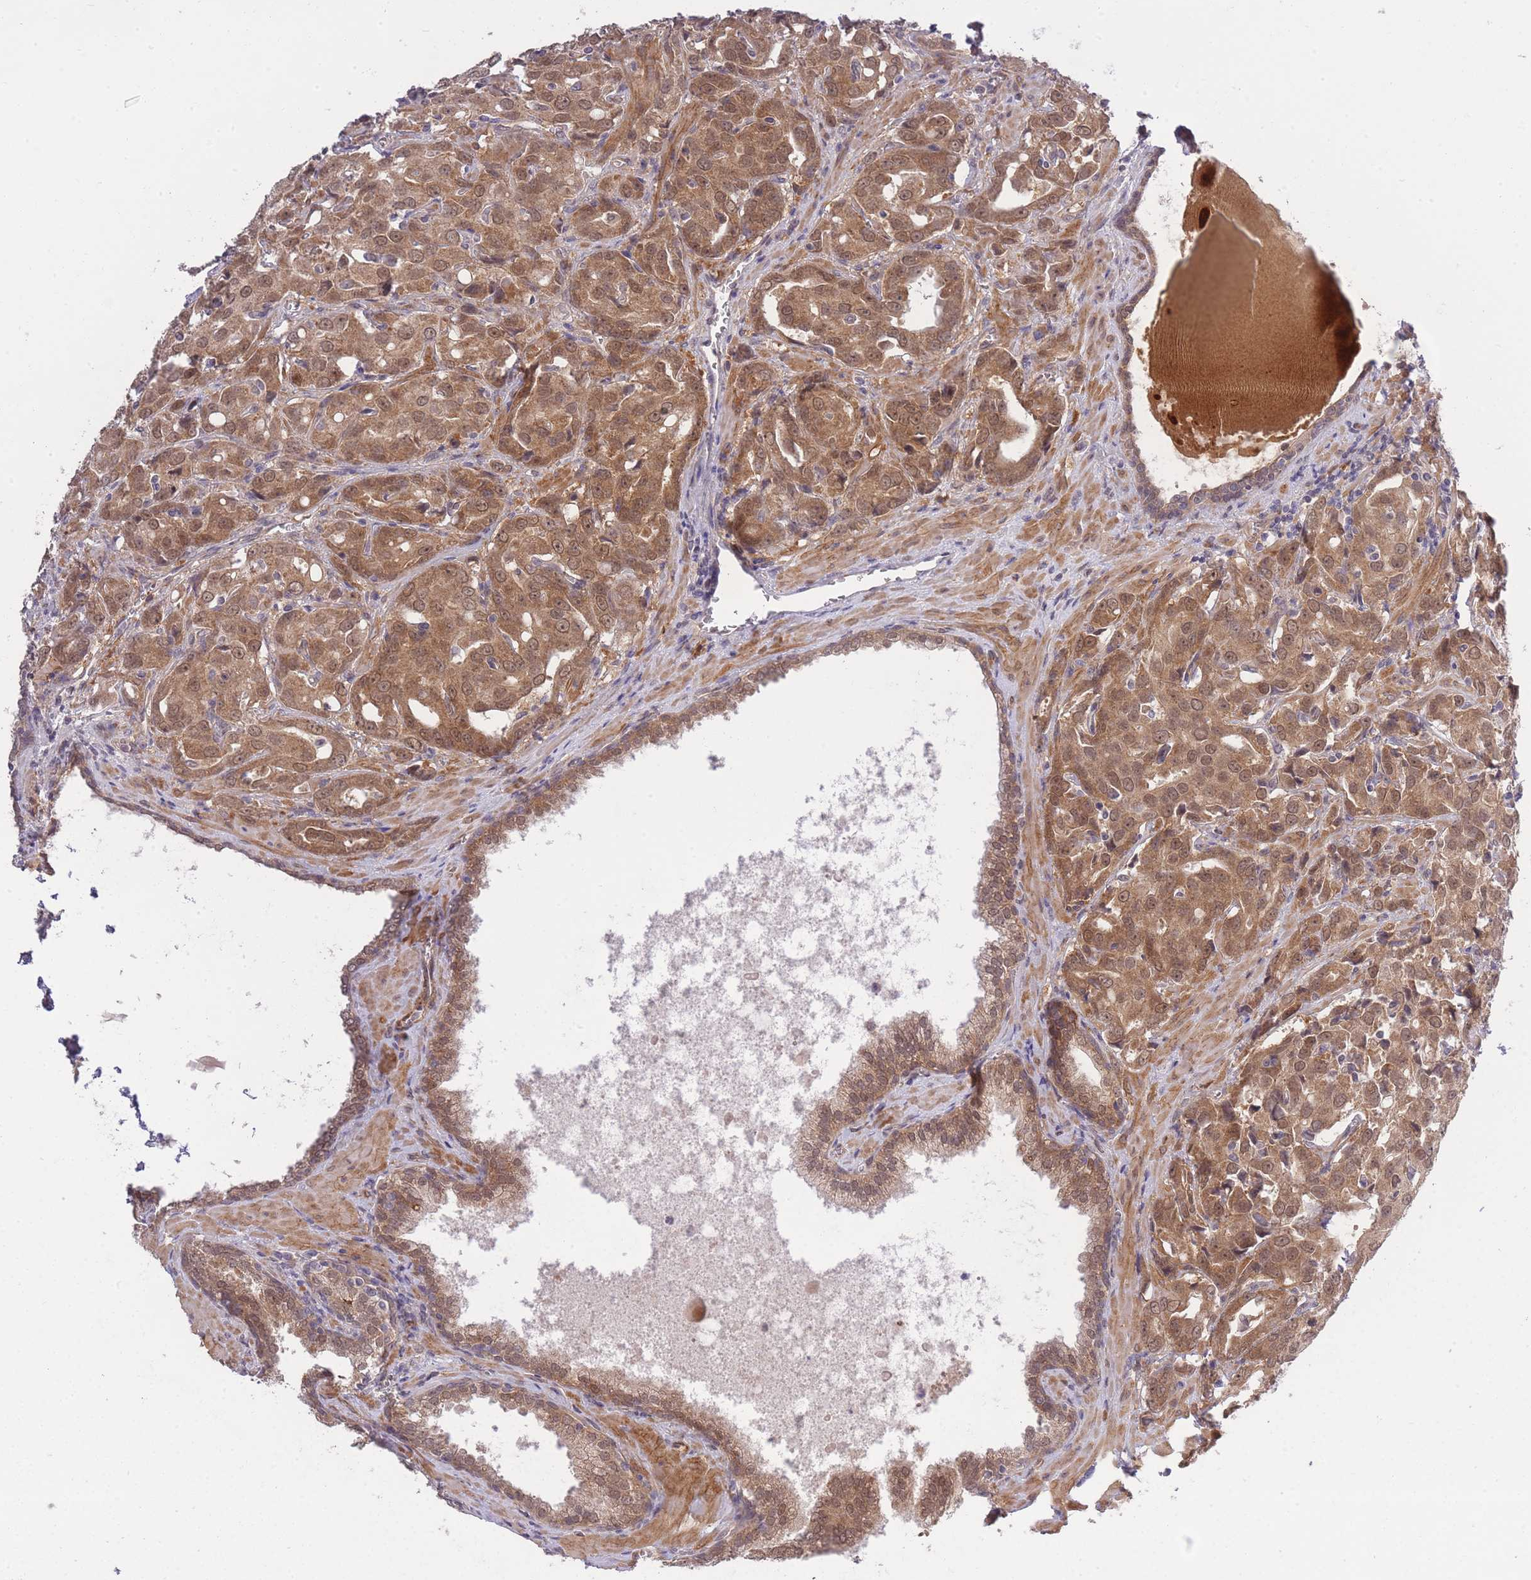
{"staining": {"intensity": "weak", "quantity": ">75%", "location": "cytoplasmic/membranous,nuclear"}, "tissue": "prostate cancer", "cell_type": "Tumor cells", "image_type": "cancer", "snomed": [{"axis": "morphology", "description": "Adenocarcinoma, High grade"}, {"axis": "topography", "description": "Prostate"}], "caption": "Protein staining demonstrates weak cytoplasmic/membranous and nuclear positivity in approximately >75% of tumor cells in adenocarcinoma (high-grade) (prostate).", "gene": "ELOA2", "patient": {"sex": "male", "age": 68}}